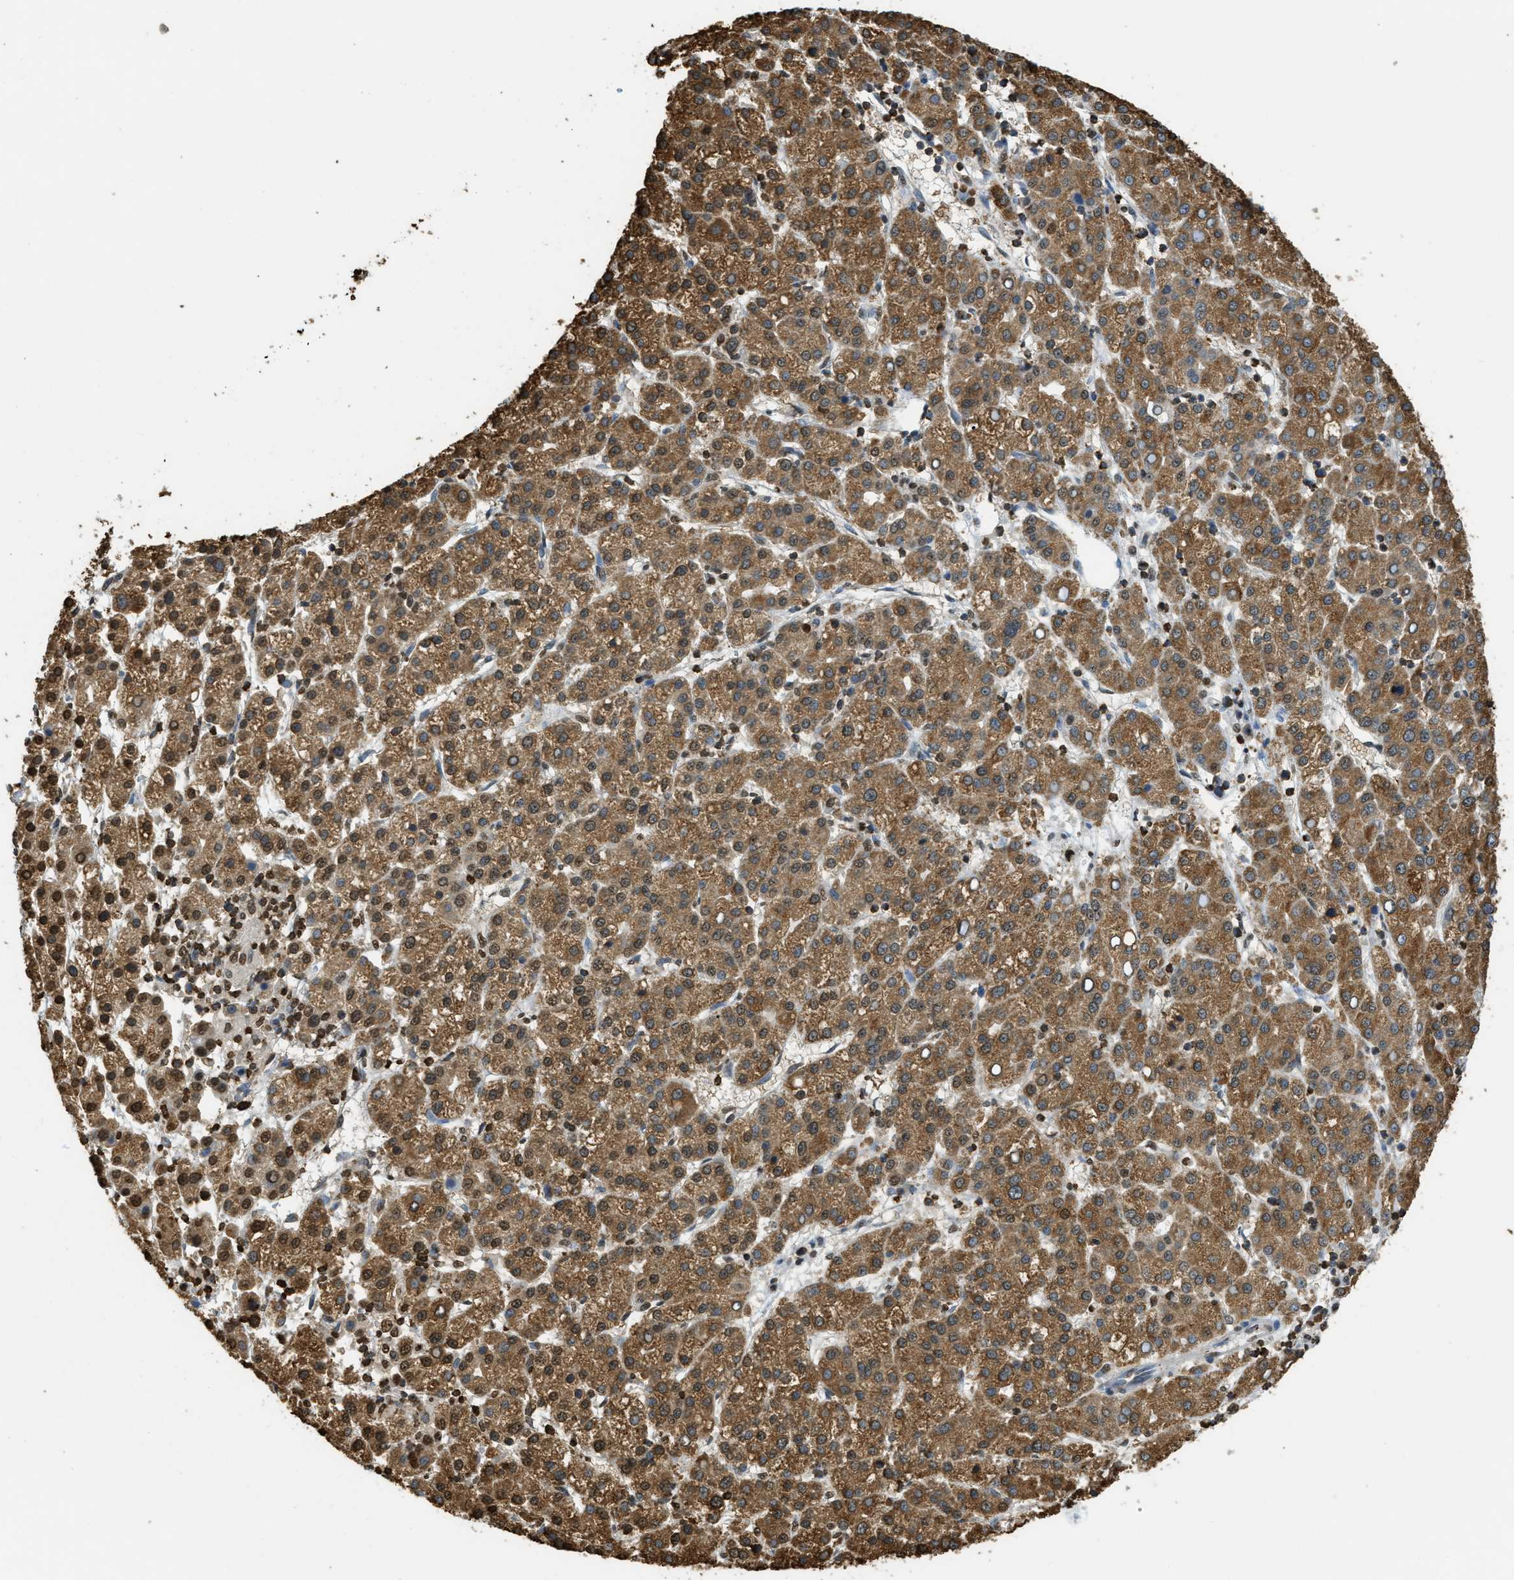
{"staining": {"intensity": "strong", "quantity": ">75%", "location": "cytoplasmic/membranous"}, "tissue": "liver cancer", "cell_type": "Tumor cells", "image_type": "cancer", "snomed": [{"axis": "morphology", "description": "Carcinoma, Hepatocellular, NOS"}, {"axis": "topography", "description": "Liver"}], "caption": "Protein staining exhibits strong cytoplasmic/membranous staining in approximately >75% of tumor cells in hepatocellular carcinoma (liver).", "gene": "NR5A2", "patient": {"sex": "female", "age": 58}}